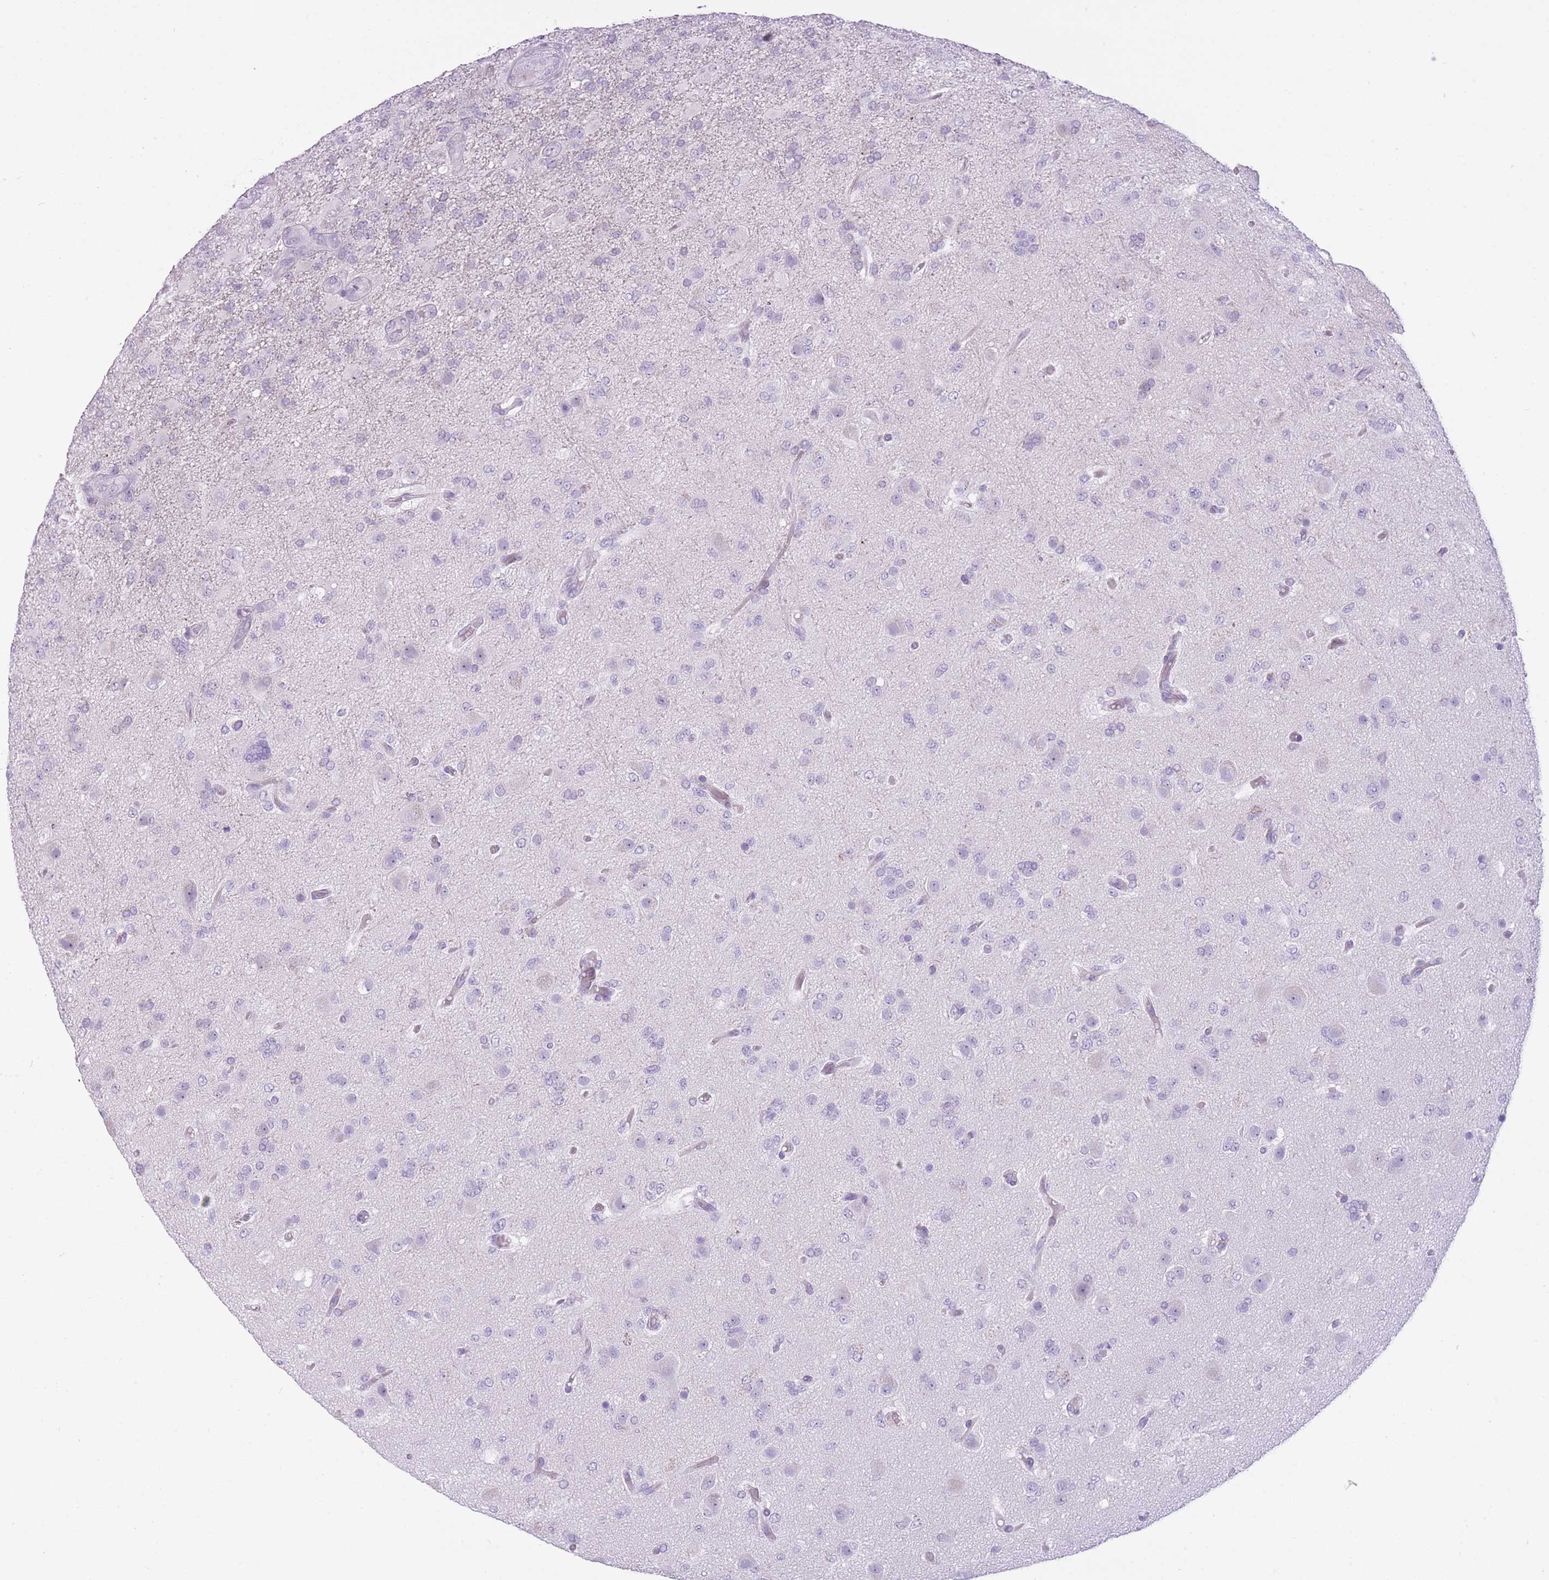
{"staining": {"intensity": "negative", "quantity": "none", "location": "none"}, "tissue": "glioma", "cell_type": "Tumor cells", "image_type": "cancer", "snomed": [{"axis": "morphology", "description": "Glioma, malignant, High grade"}, {"axis": "topography", "description": "Brain"}], "caption": "Immunohistochemical staining of high-grade glioma (malignant) demonstrates no significant positivity in tumor cells. (Stains: DAB (3,3'-diaminobenzidine) immunohistochemistry (IHC) with hematoxylin counter stain, Microscopy: brightfield microscopy at high magnification).", "gene": "GOLGA6D", "patient": {"sex": "female", "age": 74}}